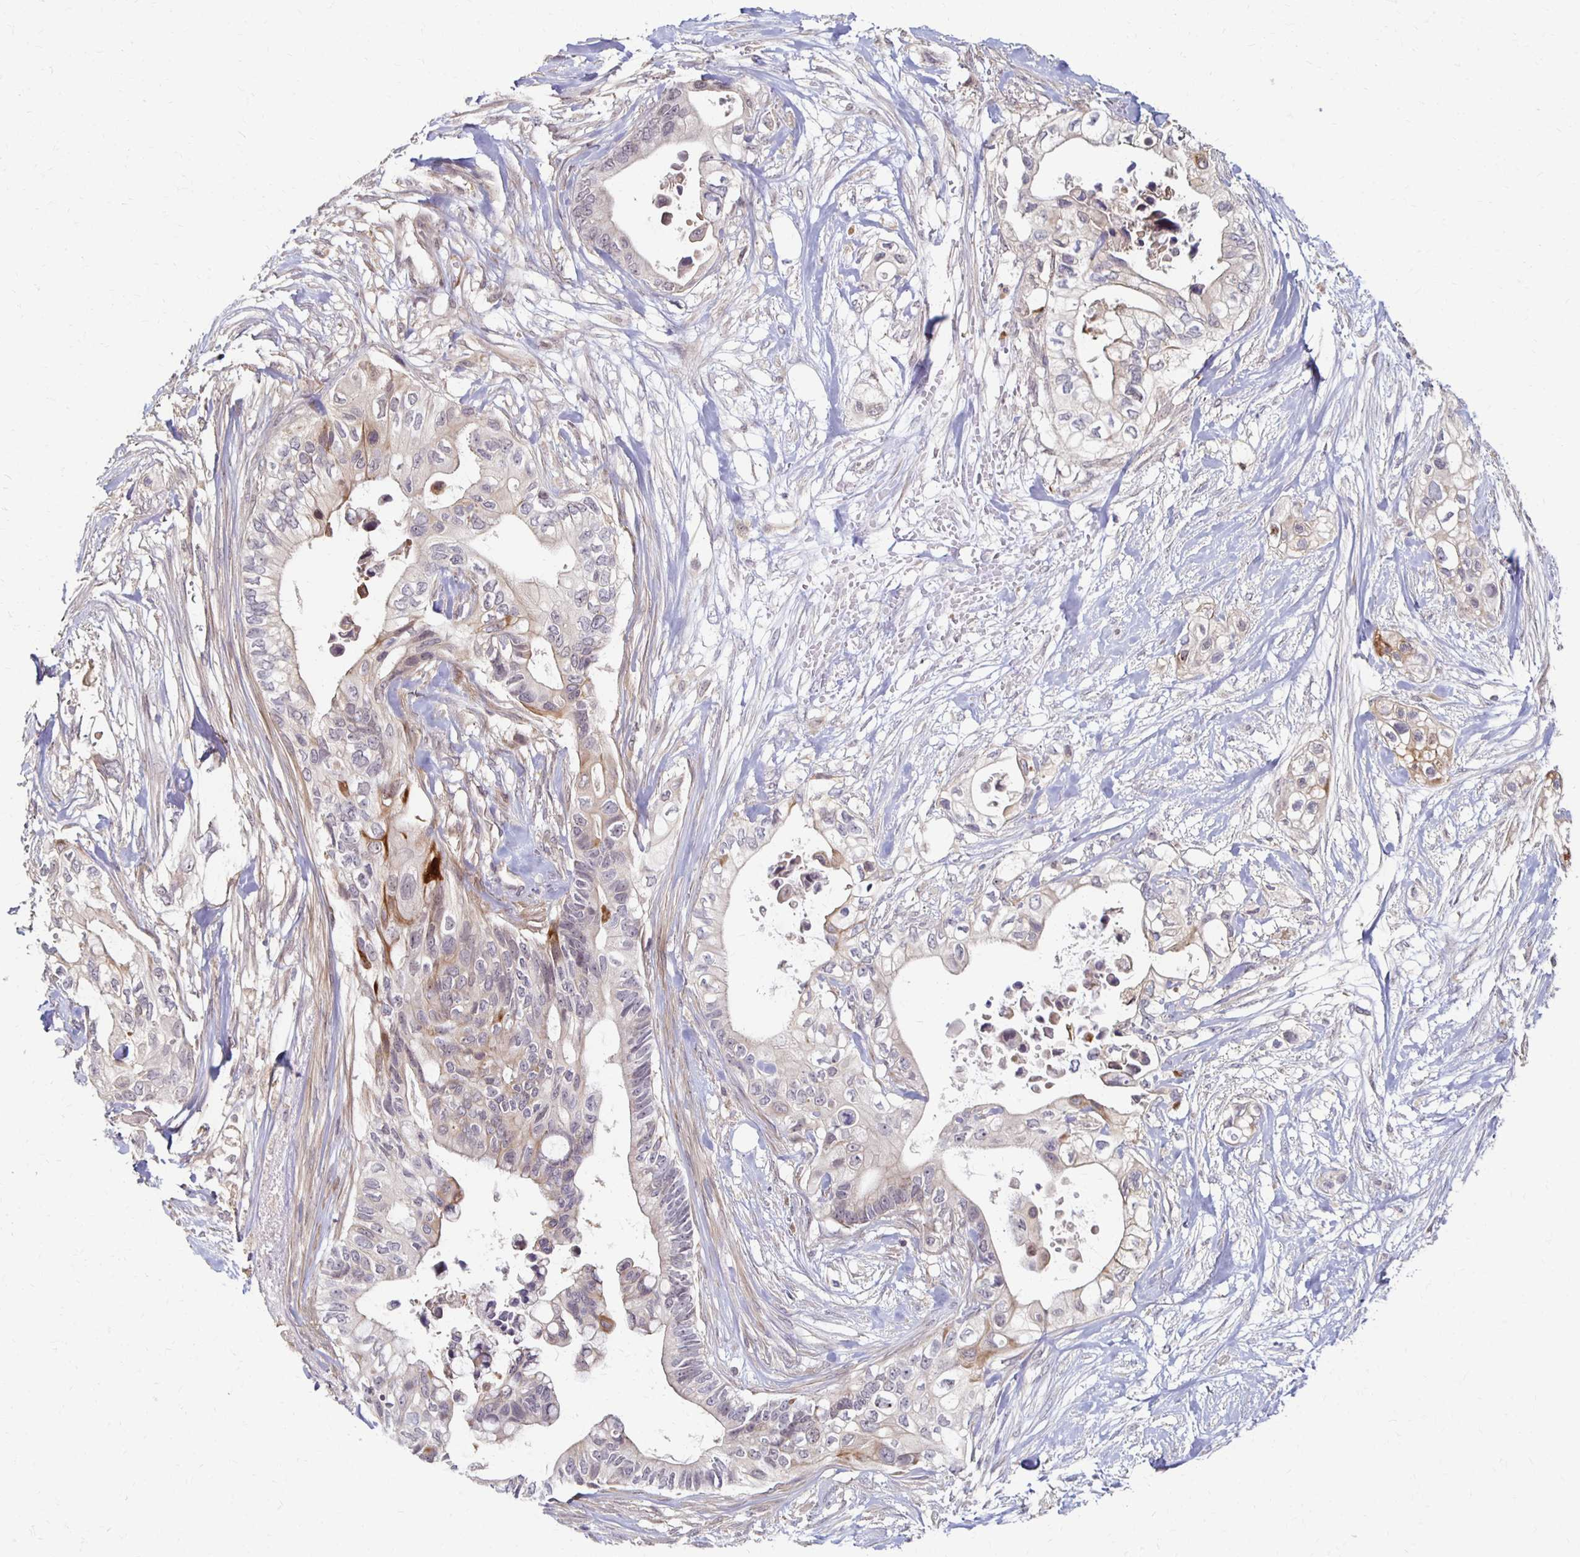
{"staining": {"intensity": "moderate", "quantity": "<25%", "location": "cytoplasmic/membranous"}, "tissue": "pancreatic cancer", "cell_type": "Tumor cells", "image_type": "cancer", "snomed": [{"axis": "morphology", "description": "Adenocarcinoma, NOS"}, {"axis": "topography", "description": "Pancreas"}], "caption": "High-magnification brightfield microscopy of pancreatic cancer (adenocarcinoma) stained with DAB (brown) and counterstained with hematoxylin (blue). tumor cells exhibit moderate cytoplasmic/membranous staining is identified in approximately<25% of cells. (DAB IHC, brown staining for protein, blue staining for nuclei).", "gene": "PRKCB", "patient": {"sex": "female", "age": 63}}